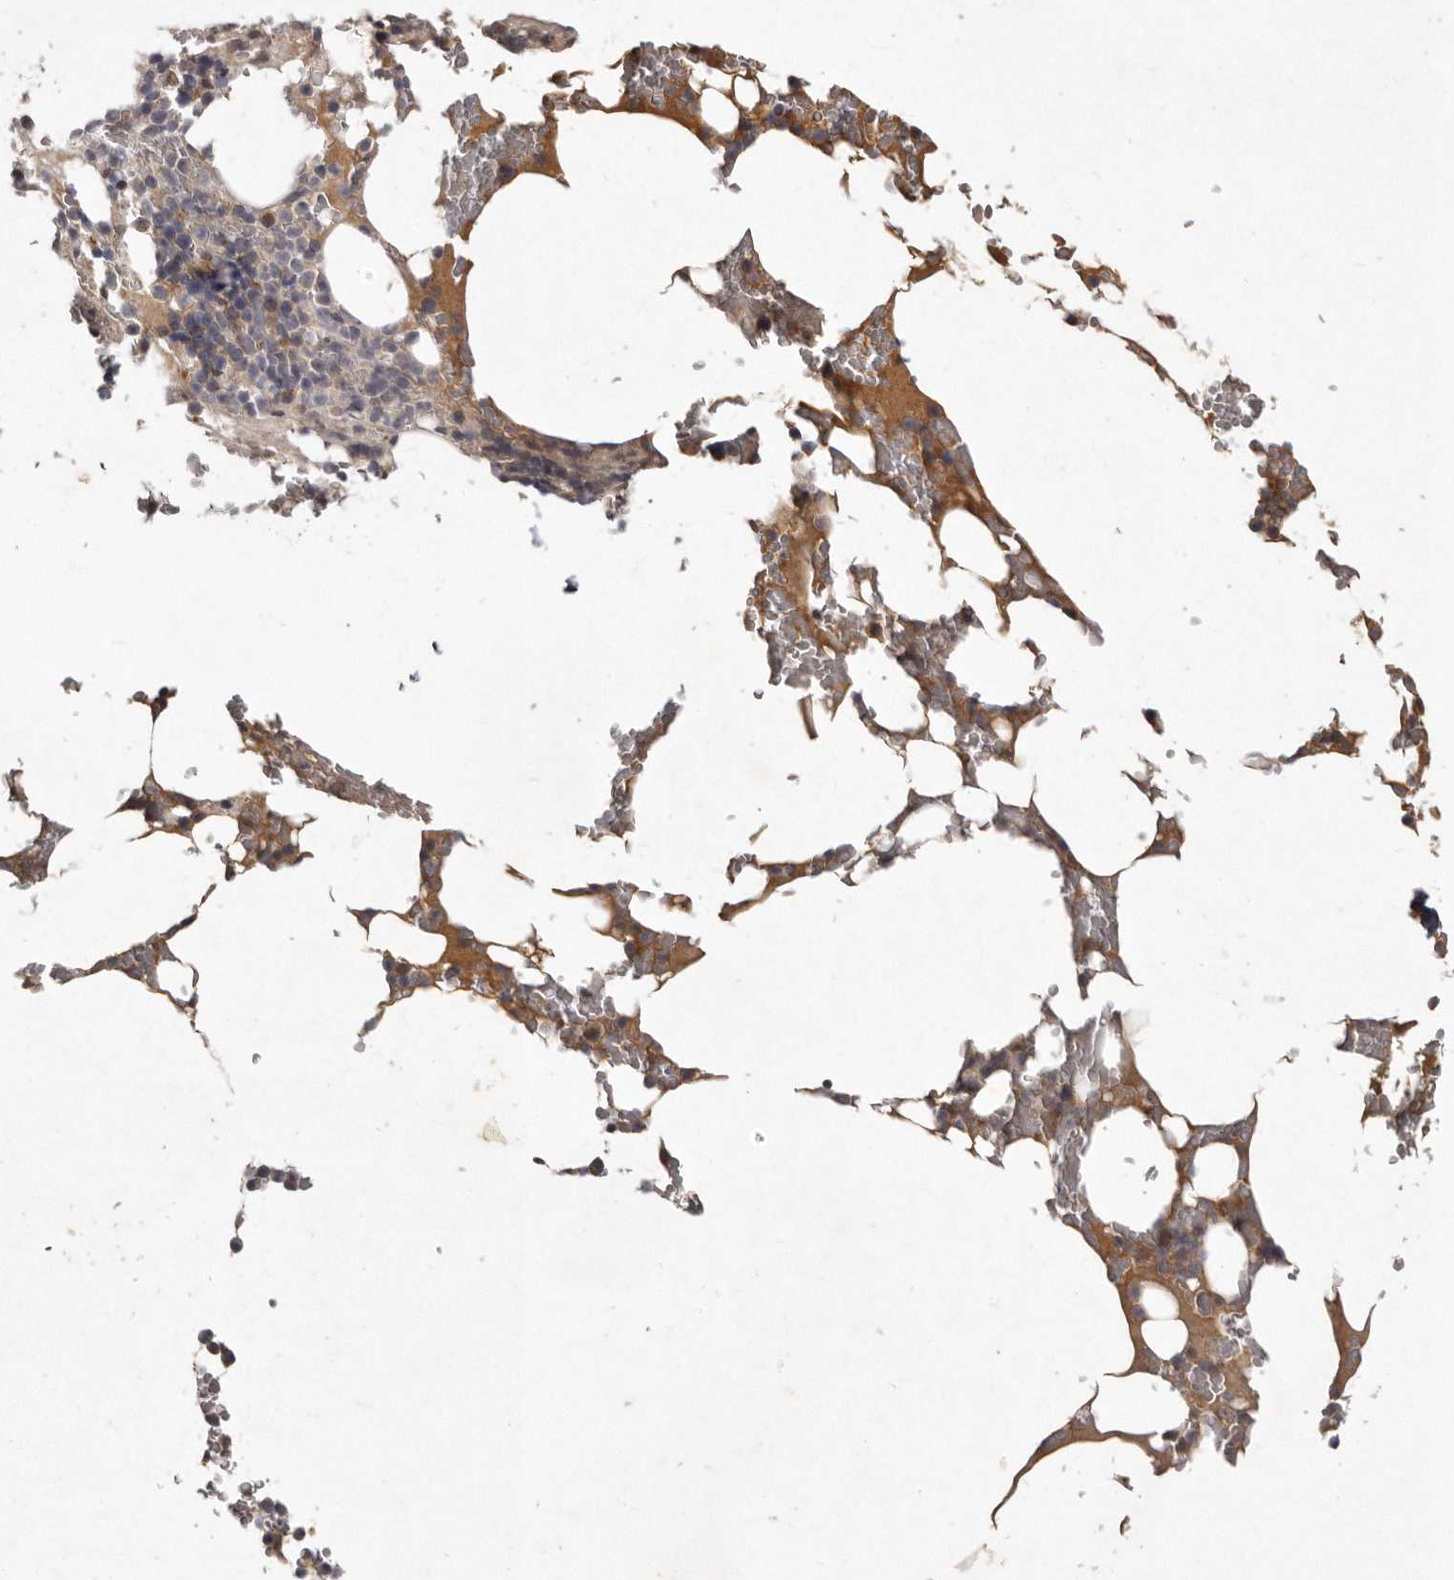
{"staining": {"intensity": "weak", "quantity": ">75%", "location": "cytoplasmic/membranous"}, "tissue": "bone marrow", "cell_type": "Hematopoietic cells", "image_type": "normal", "snomed": [{"axis": "morphology", "description": "Normal tissue, NOS"}, {"axis": "topography", "description": "Bone marrow"}], "caption": "DAB (3,3'-diaminobenzidine) immunohistochemical staining of normal human bone marrow exhibits weak cytoplasmic/membranous protein positivity in approximately >75% of hematopoietic cells. The staining is performed using DAB brown chromogen to label protein expression. The nuclei are counter-stained blue using hematoxylin.", "gene": "SLC22A1", "patient": {"sex": "male", "age": 58}}